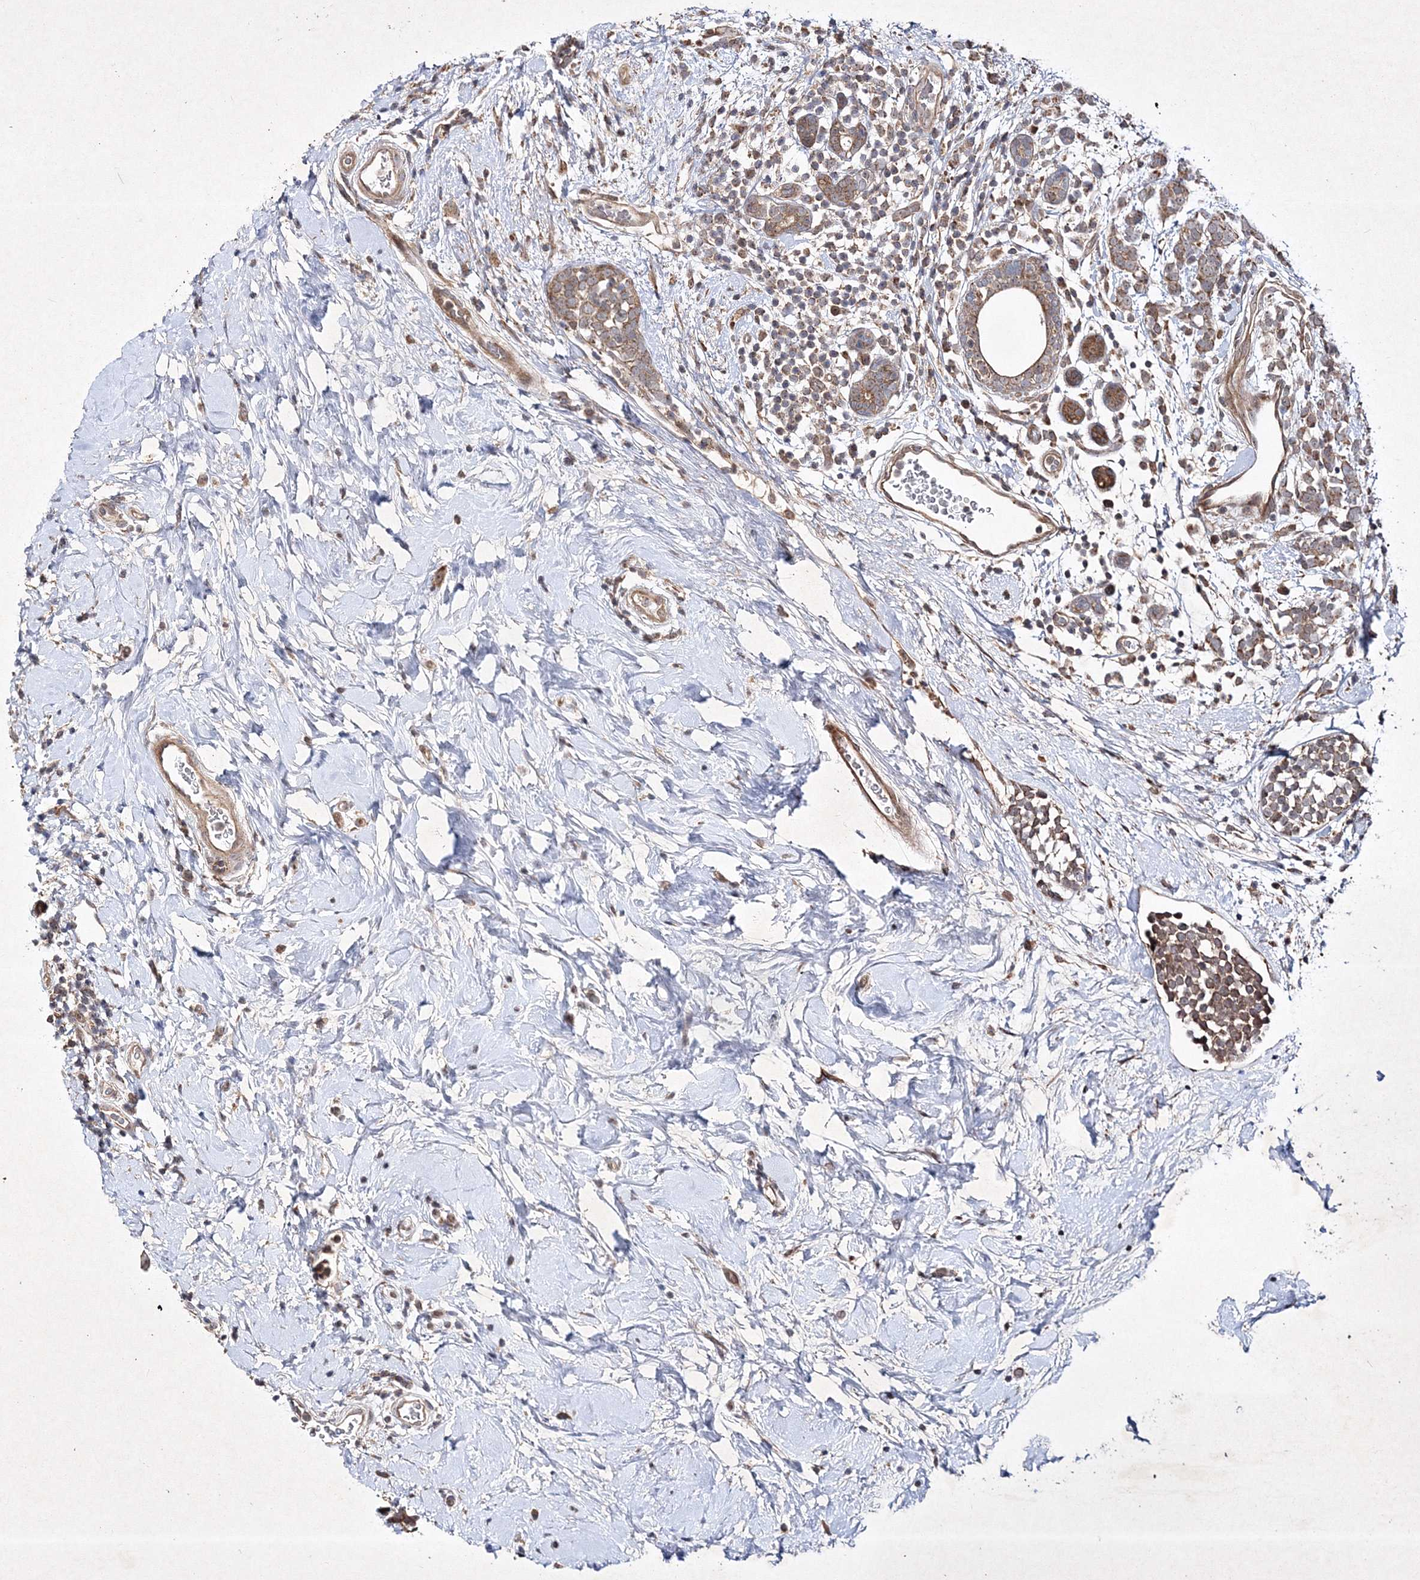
{"staining": {"intensity": "moderate", "quantity": ">75%", "location": "cytoplasmic/membranous"}, "tissue": "breast cancer", "cell_type": "Tumor cells", "image_type": "cancer", "snomed": [{"axis": "morphology", "description": "Lobular carcinoma"}, {"axis": "topography", "description": "Breast"}], "caption": "Lobular carcinoma (breast) tissue shows moderate cytoplasmic/membranous expression in approximately >75% of tumor cells", "gene": "SCRN3", "patient": {"sex": "female", "age": 58}}